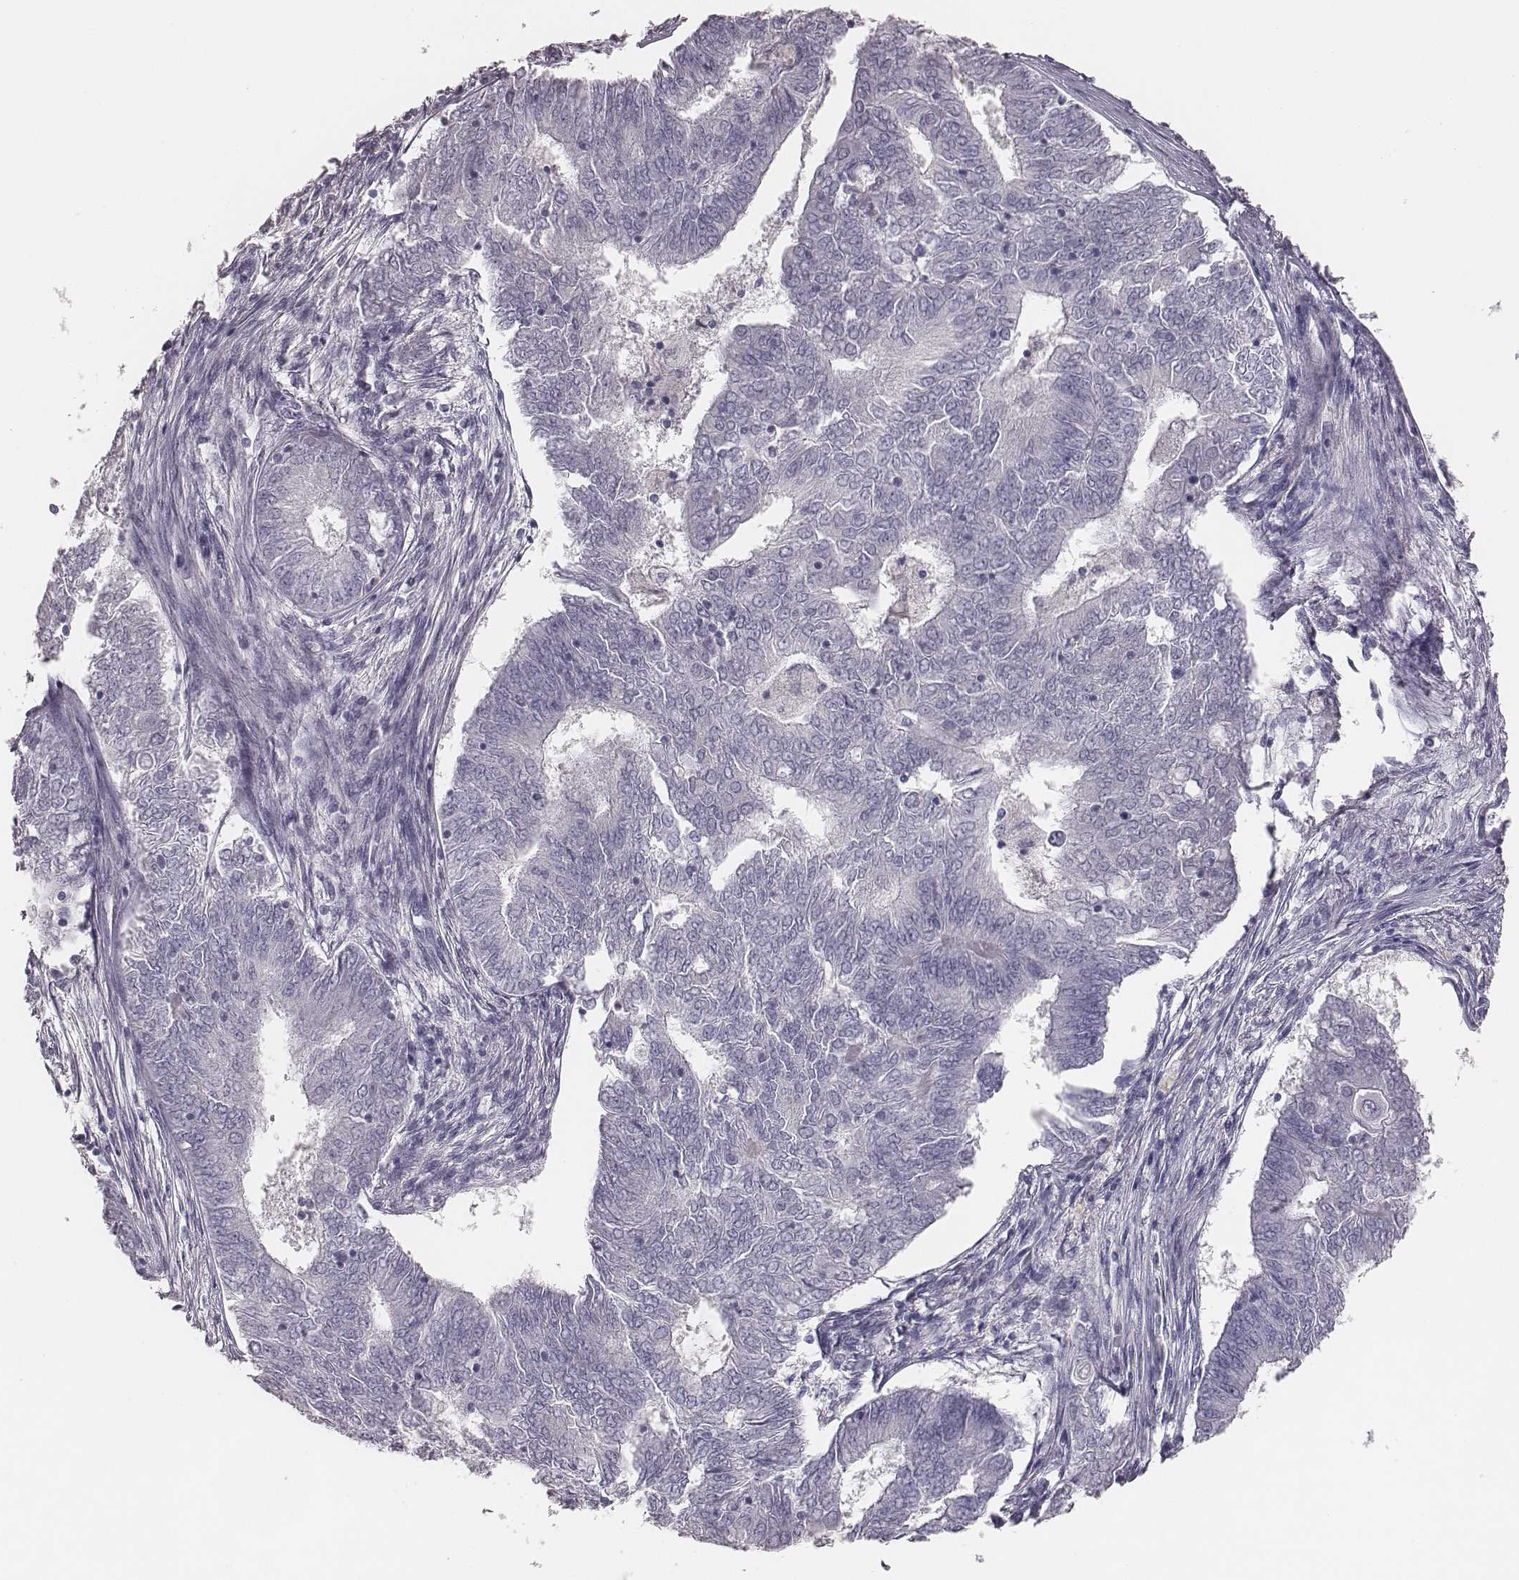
{"staining": {"intensity": "negative", "quantity": "none", "location": "none"}, "tissue": "endometrial cancer", "cell_type": "Tumor cells", "image_type": "cancer", "snomed": [{"axis": "morphology", "description": "Adenocarcinoma, NOS"}, {"axis": "topography", "description": "Endometrium"}], "caption": "Immunohistochemistry (IHC) micrograph of neoplastic tissue: human endometrial cancer stained with DAB shows no significant protein expression in tumor cells.", "gene": "MYH6", "patient": {"sex": "female", "age": 62}}